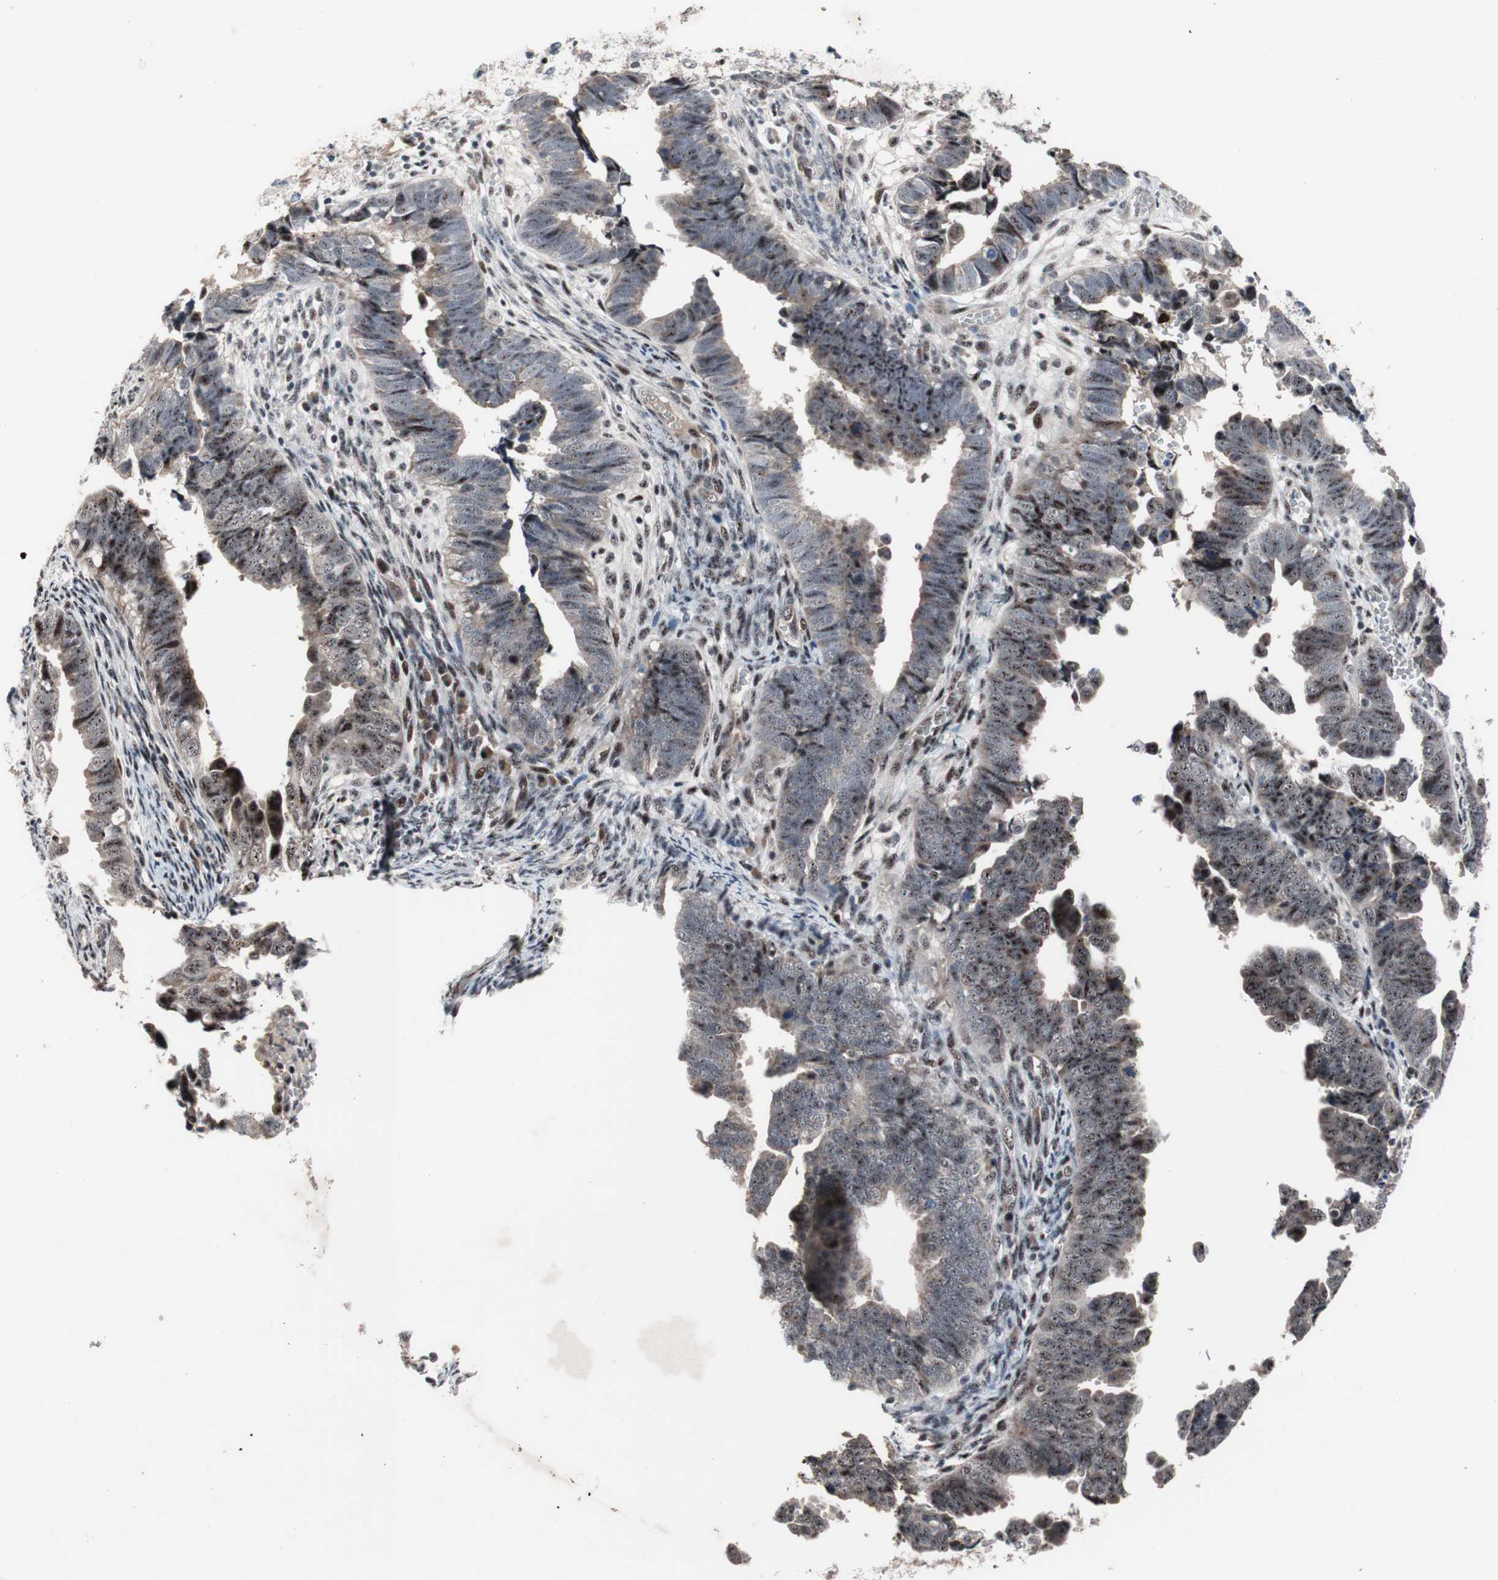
{"staining": {"intensity": "weak", "quantity": "25%-75%", "location": "cytoplasmic/membranous,nuclear"}, "tissue": "endometrial cancer", "cell_type": "Tumor cells", "image_type": "cancer", "snomed": [{"axis": "morphology", "description": "Adenocarcinoma, NOS"}, {"axis": "topography", "description": "Endometrium"}], "caption": "The image exhibits staining of endometrial adenocarcinoma, revealing weak cytoplasmic/membranous and nuclear protein expression (brown color) within tumor cells. (Stains: DAB (3,3'-diaminobenzidine) in brown, nuclei in blue, Microscopy: brightfield microscopy at high magnification).", "gene": "SOX7", "patient": {"sex": "female", "age": 75}}